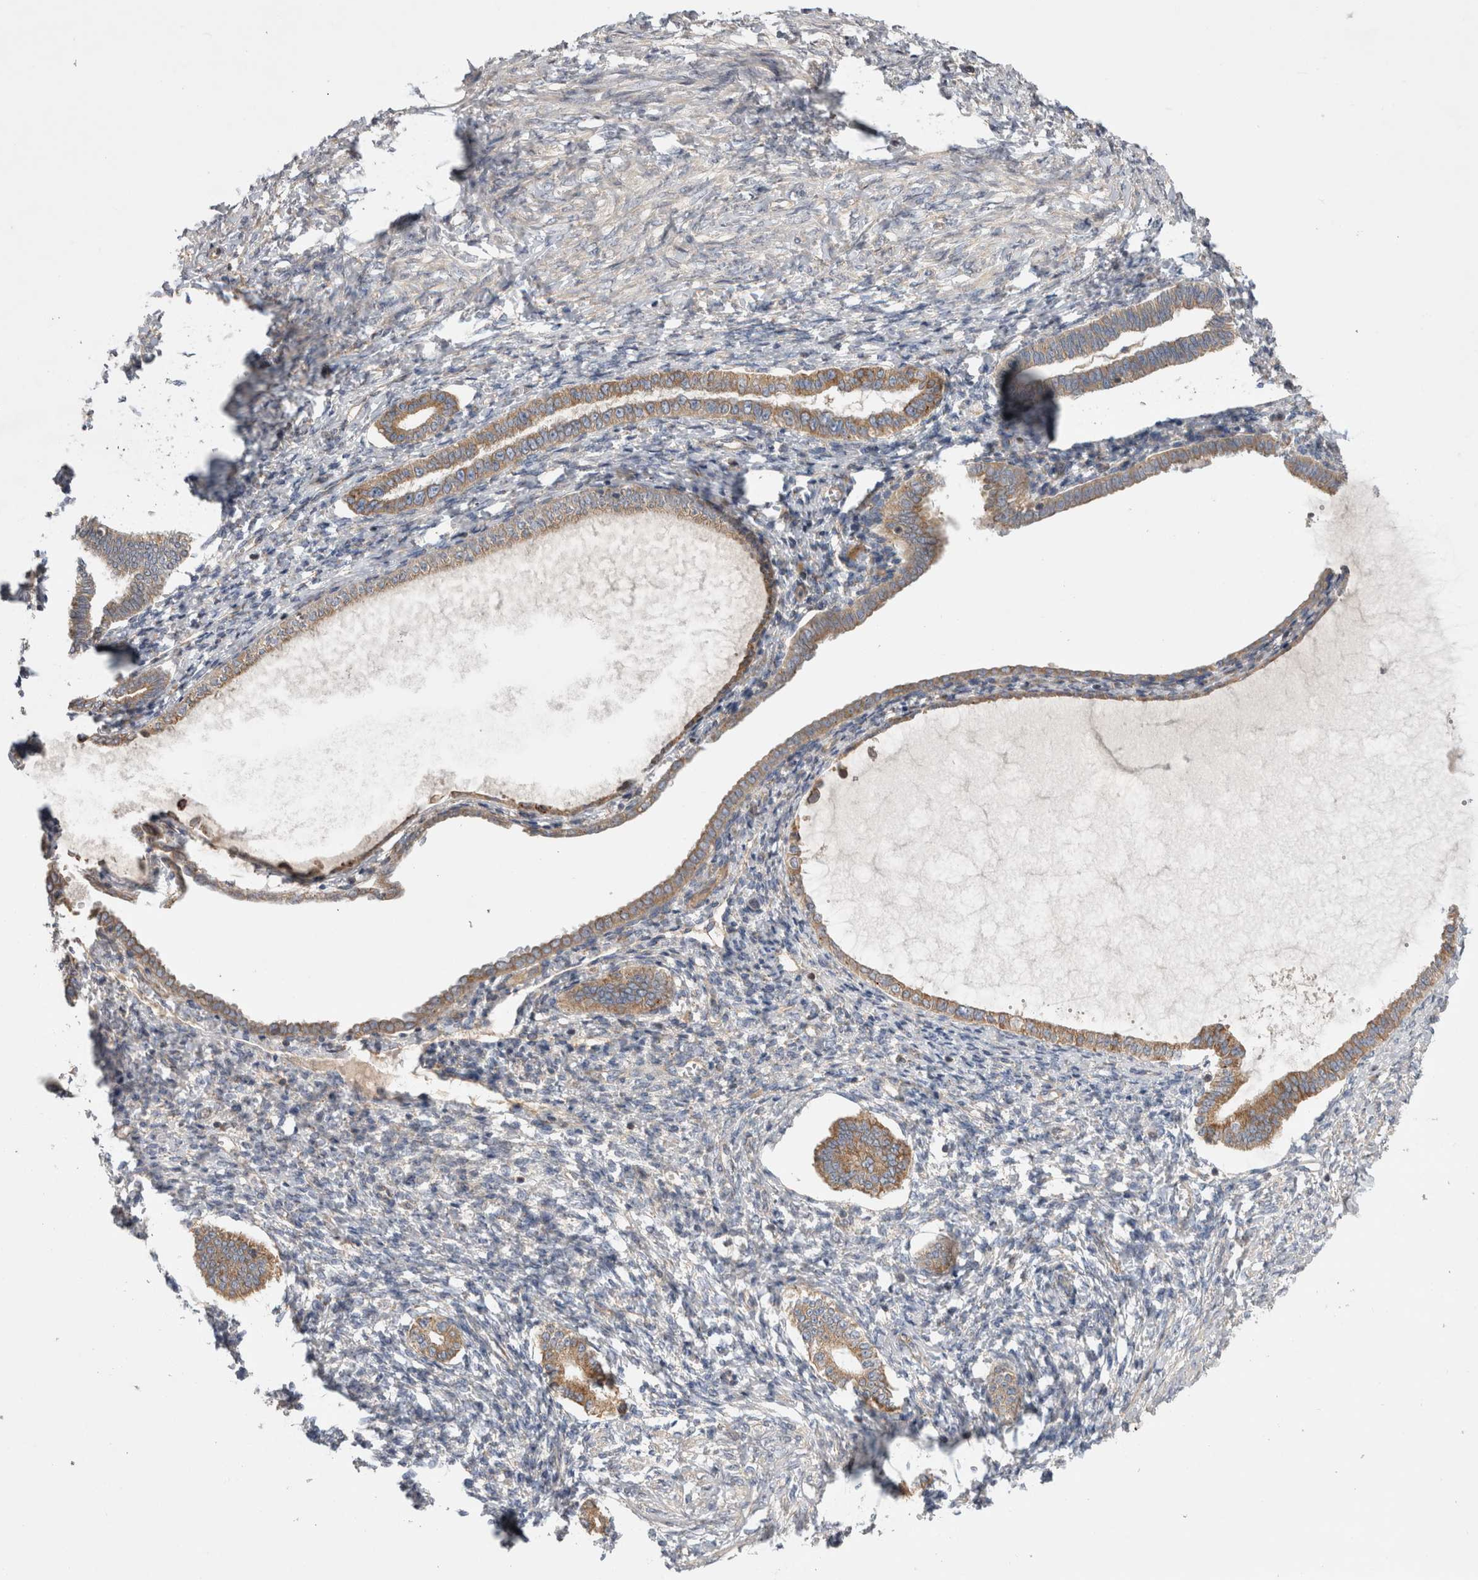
{"staining": {"intensity": "negative", "quantity": "none", "location": "none"}, "tissue": "endometrium", "cell_type": "Cells in endometrial stroma", "image_type": "normal", "snomed": [{"axis": "morphology", "description": "Normal tissue, NOS"}, {"axis": "topography", "description": "Endometrium"}], "caption": "Immunohistochemical staining of benign endometrium reveals no significant staining in cells in endometrial stroma. The staining is performed using DAB (3,3'-diaminobenzidine) brown chromogen with nuclei counter-stained in using hematoxylin.", "gene": "PDCD10", "patient": {"sex": "female", "age": 77}}